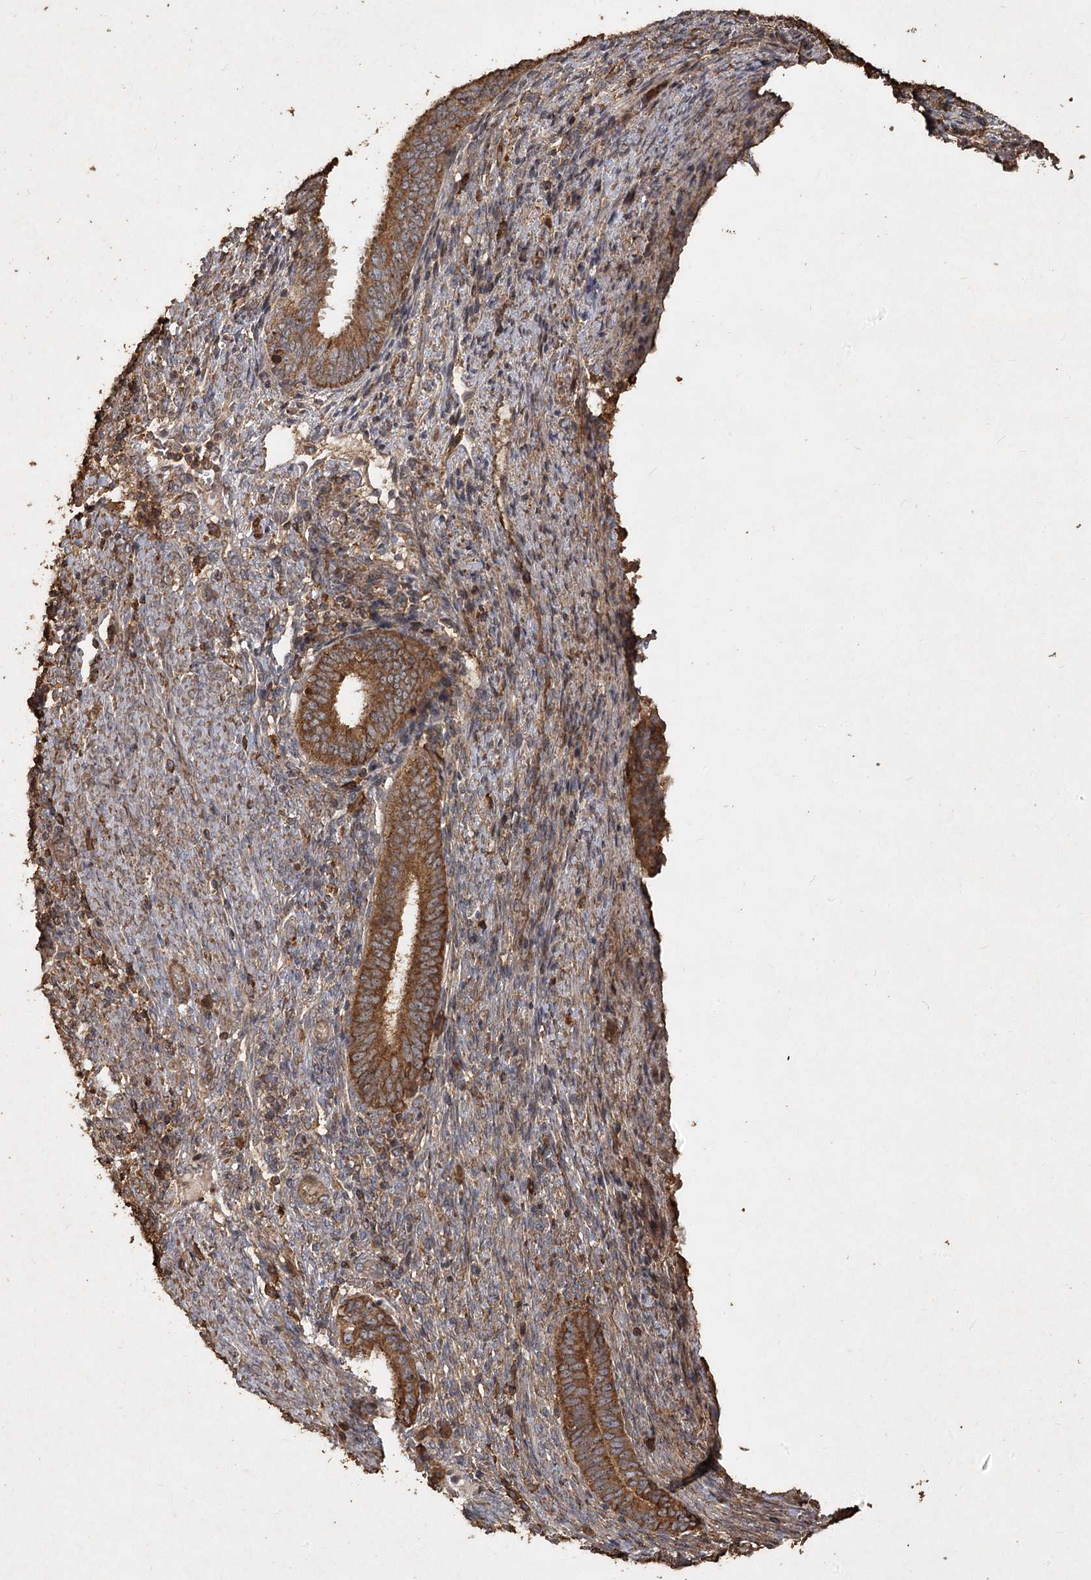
{"staining": {"intensity": "moderate", "quantity": ">75%", "location": "cytoplasmic/membranous"}, "tissue": "endometrial cancer", "cell_type": "Tumor cells", "image_type": "cancer", "snomed": [{"axis": "morphology", "description": "Adenocarcinoma, NOS"}, {"axis": "topography", "description": "Endometrium"}], "caption": "Moderate cytoplasmic/membranous positivity is seen in approximately >75% of tumor cells in endometrial adenocarcinoma. The staining was performed using DAB, with brown indicating positive protein expression. Nuclei are stained blue with hematoxylin.", "gene": "PIK3C2A", "patient": {"sex": "female", "age": 51}}